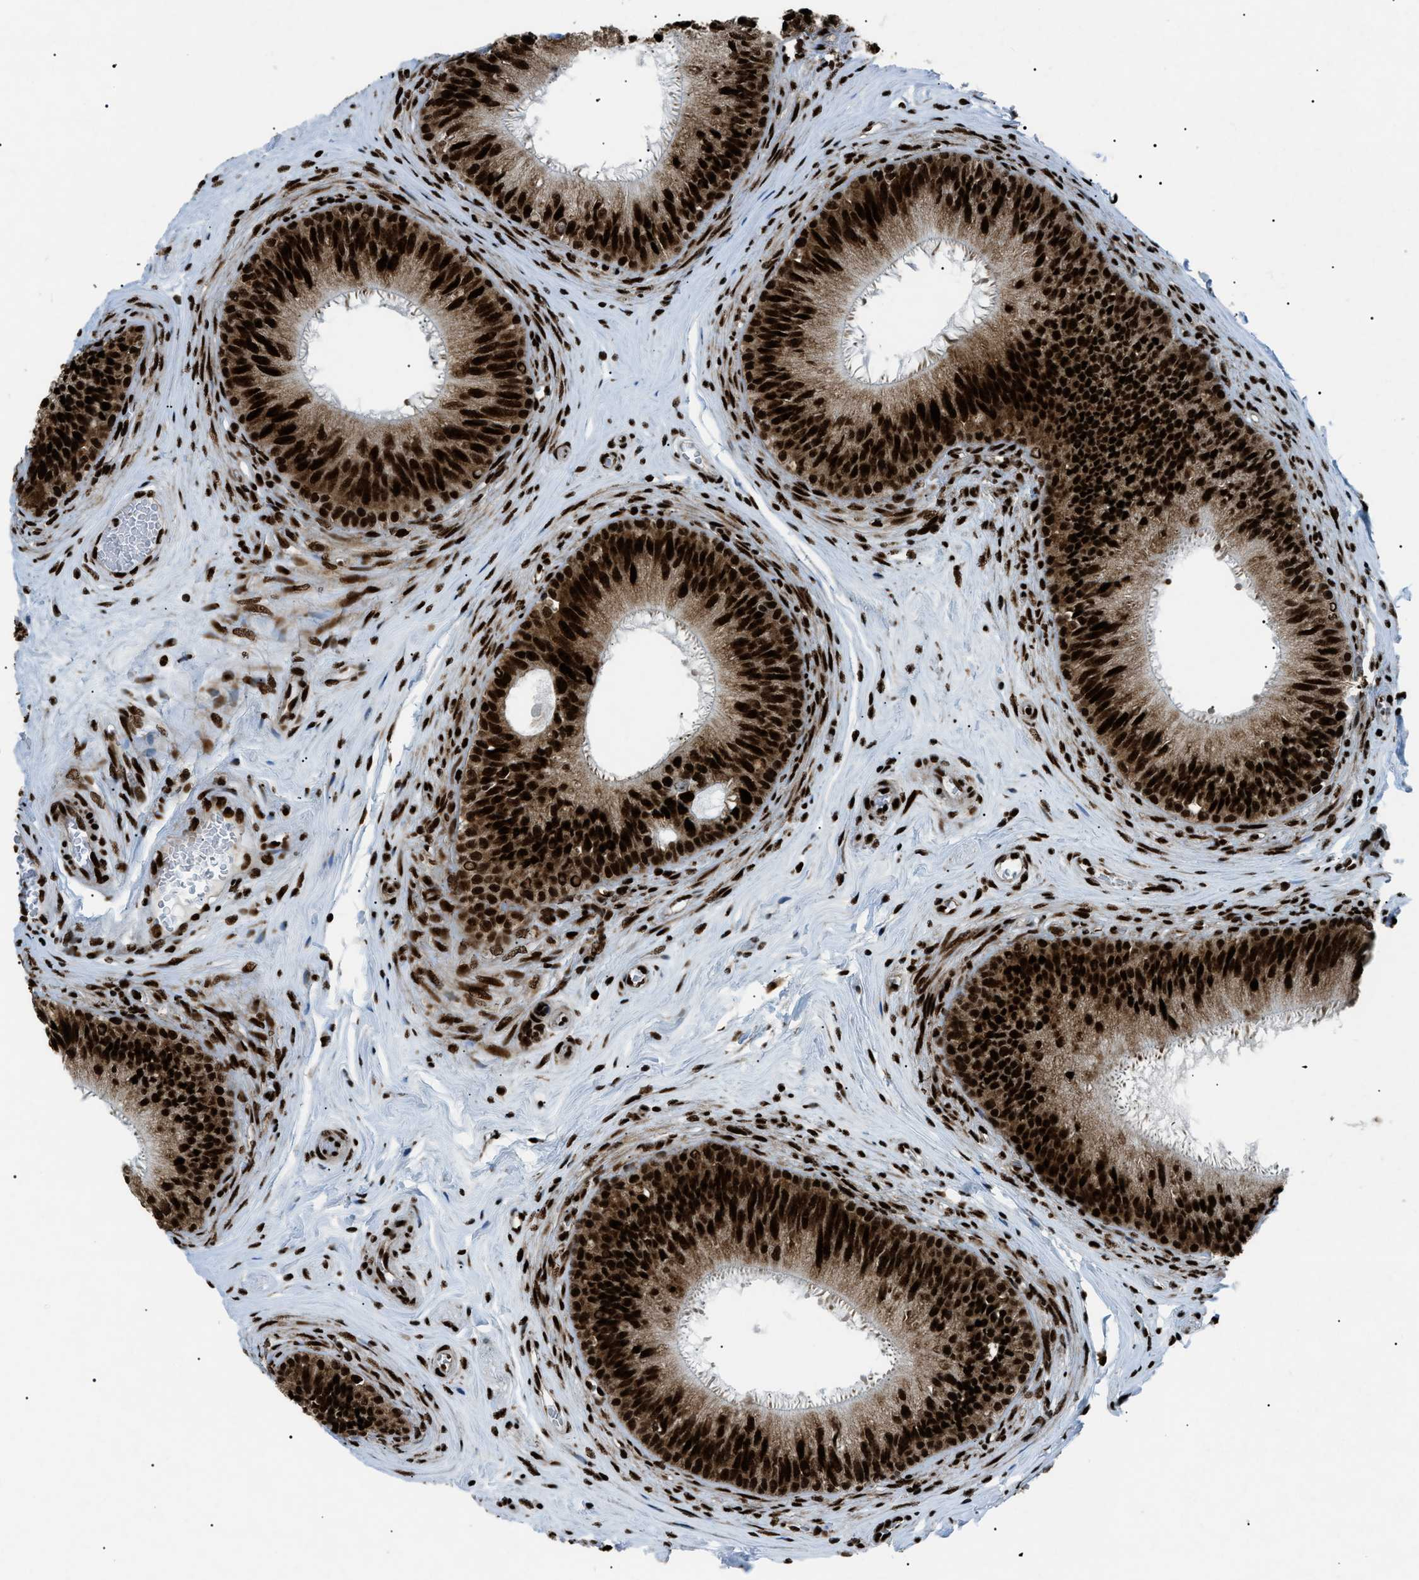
{"staining": {"intensity": "strong", "quantity": ">75%", "location": "cytoplasmic/membranous,nuclear"}, "tissue": "epididymis", "cell_type": "Glandular cells", "image_type": "normal", "snomed": [{"axis": "morphology", "description": "Normal tissue, NOS"}, {"axis": "topography", "description": "Testis"}, {"axis": "topography", "description": "Epididymis"}], "caption": "The immunohistochemical stain highlights strong cytoplasmic/membranous,nuclear positivity in glandular cells of unremarkable epididymis. (brown staining indicates protein expression, while blue staining denotes nuclei).", "gene": "HNRNPK", "patient": {"sex": "male", "age": 36}}